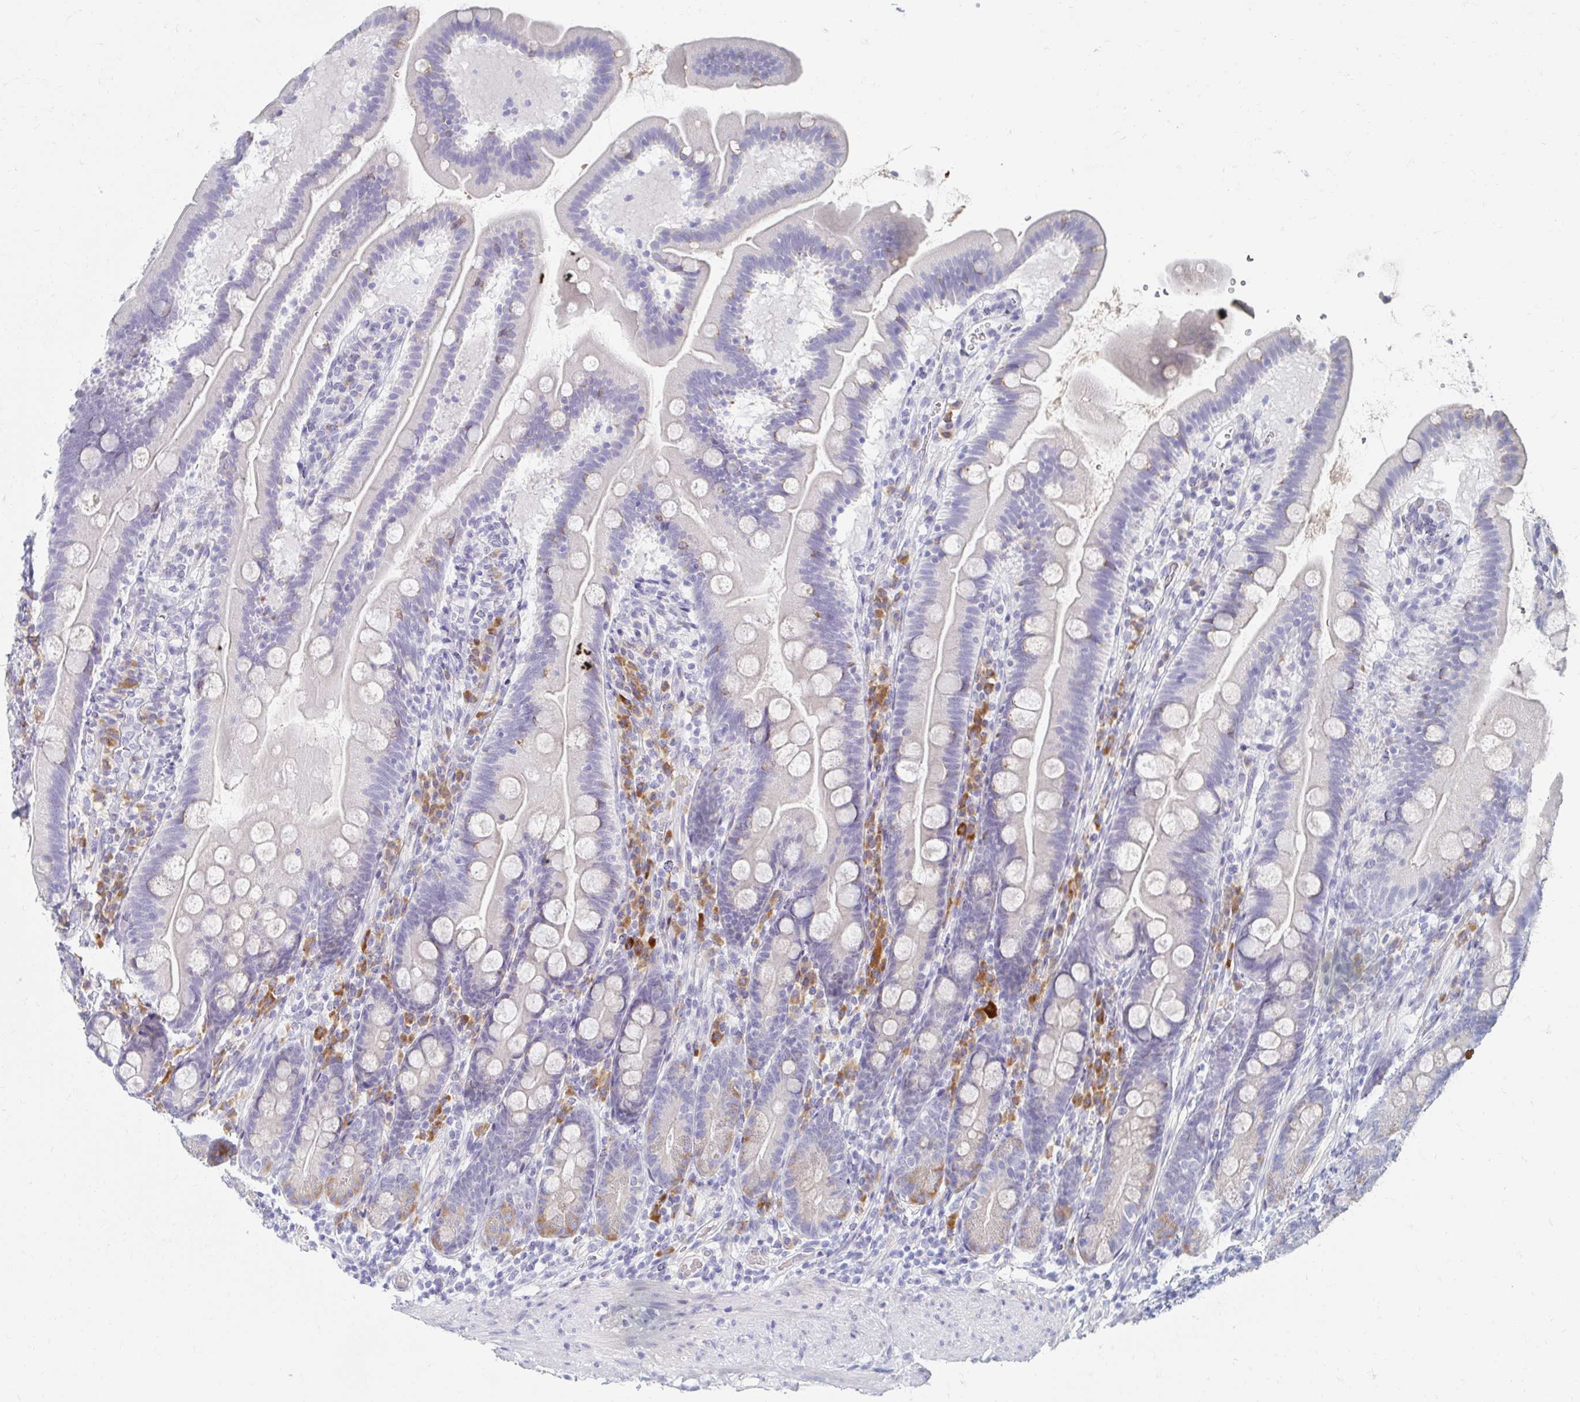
{"staining": {"intensity": "negative", "quantity": "none", "location": "none"}, "tissue": "duodenum", "cell_type": "Glandular cells", "image_type": "normal", "snomed": [{"axis": "morphology", "description": "Normal tissue, NOS"}, {"axis": "topography", "description": "Duodenum"}], "caption": "Immunohistochemical staining of benign human duodenum shows no significant expression in glandular cells. Nuclei are stained in blue.", "gene": "MYLK2", "patient": {"sex": "female", "age": 67}}